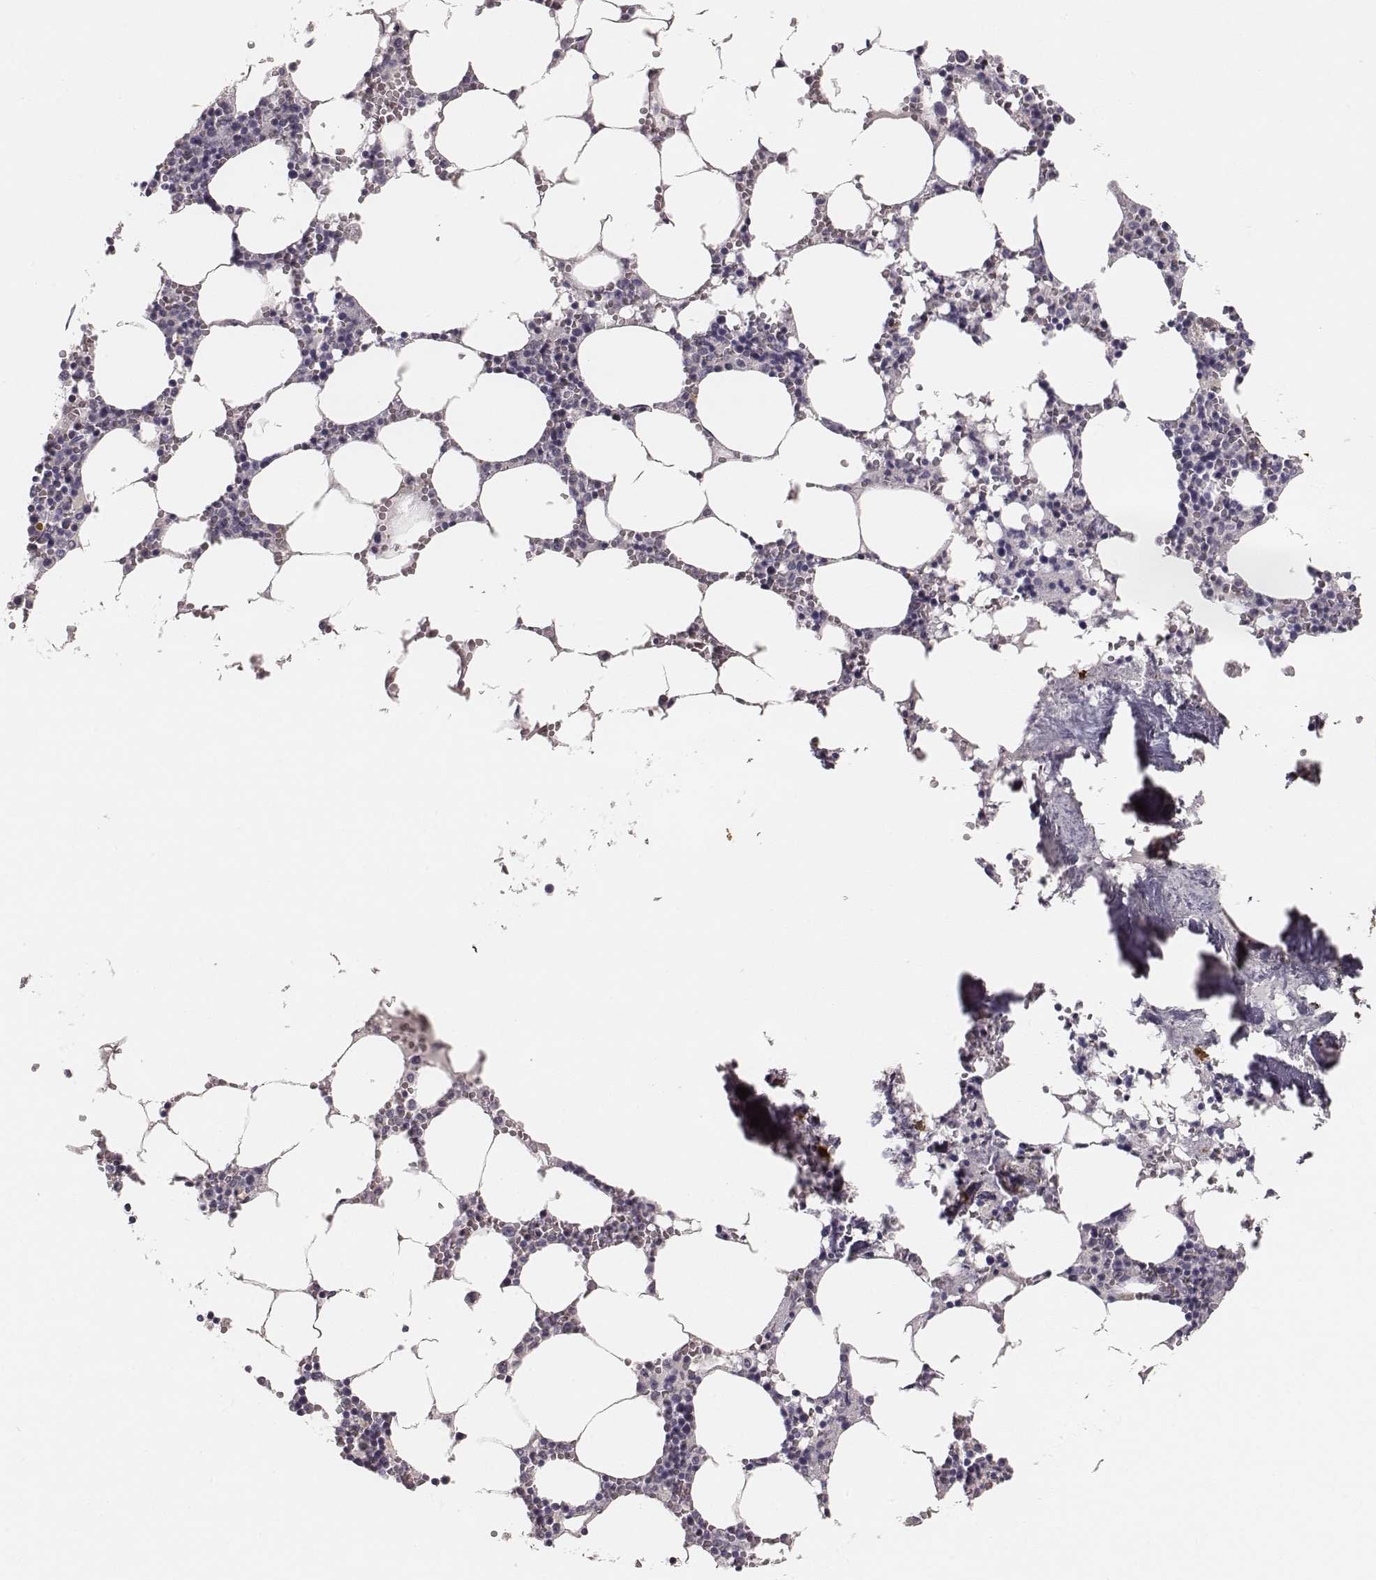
{"staining": {"intensity": "negative", "quantity": "none", "location": "none"}, "tissue": "bone marrow", "cell_type": "Hematopoietic cells", "image_type": "normal", "snomed": [{"axis": "morphology", "description": "Normal tissue, NOS"}, {"axis": "topography", "description": "Bone marrow"}], "caption": "An immunohistochemistry (IHC) micrograph of unremarkable bone marrow is shown. There is no staining in hematopoietic cells of bone marrow. The staining is performed using DAB (3,3'-diaminobenzidine) brown chromogen with nuclei counter-stained in using hematoxylin.", "gene": "MYH6", "patient": {"sex": "female", "age": 64}}